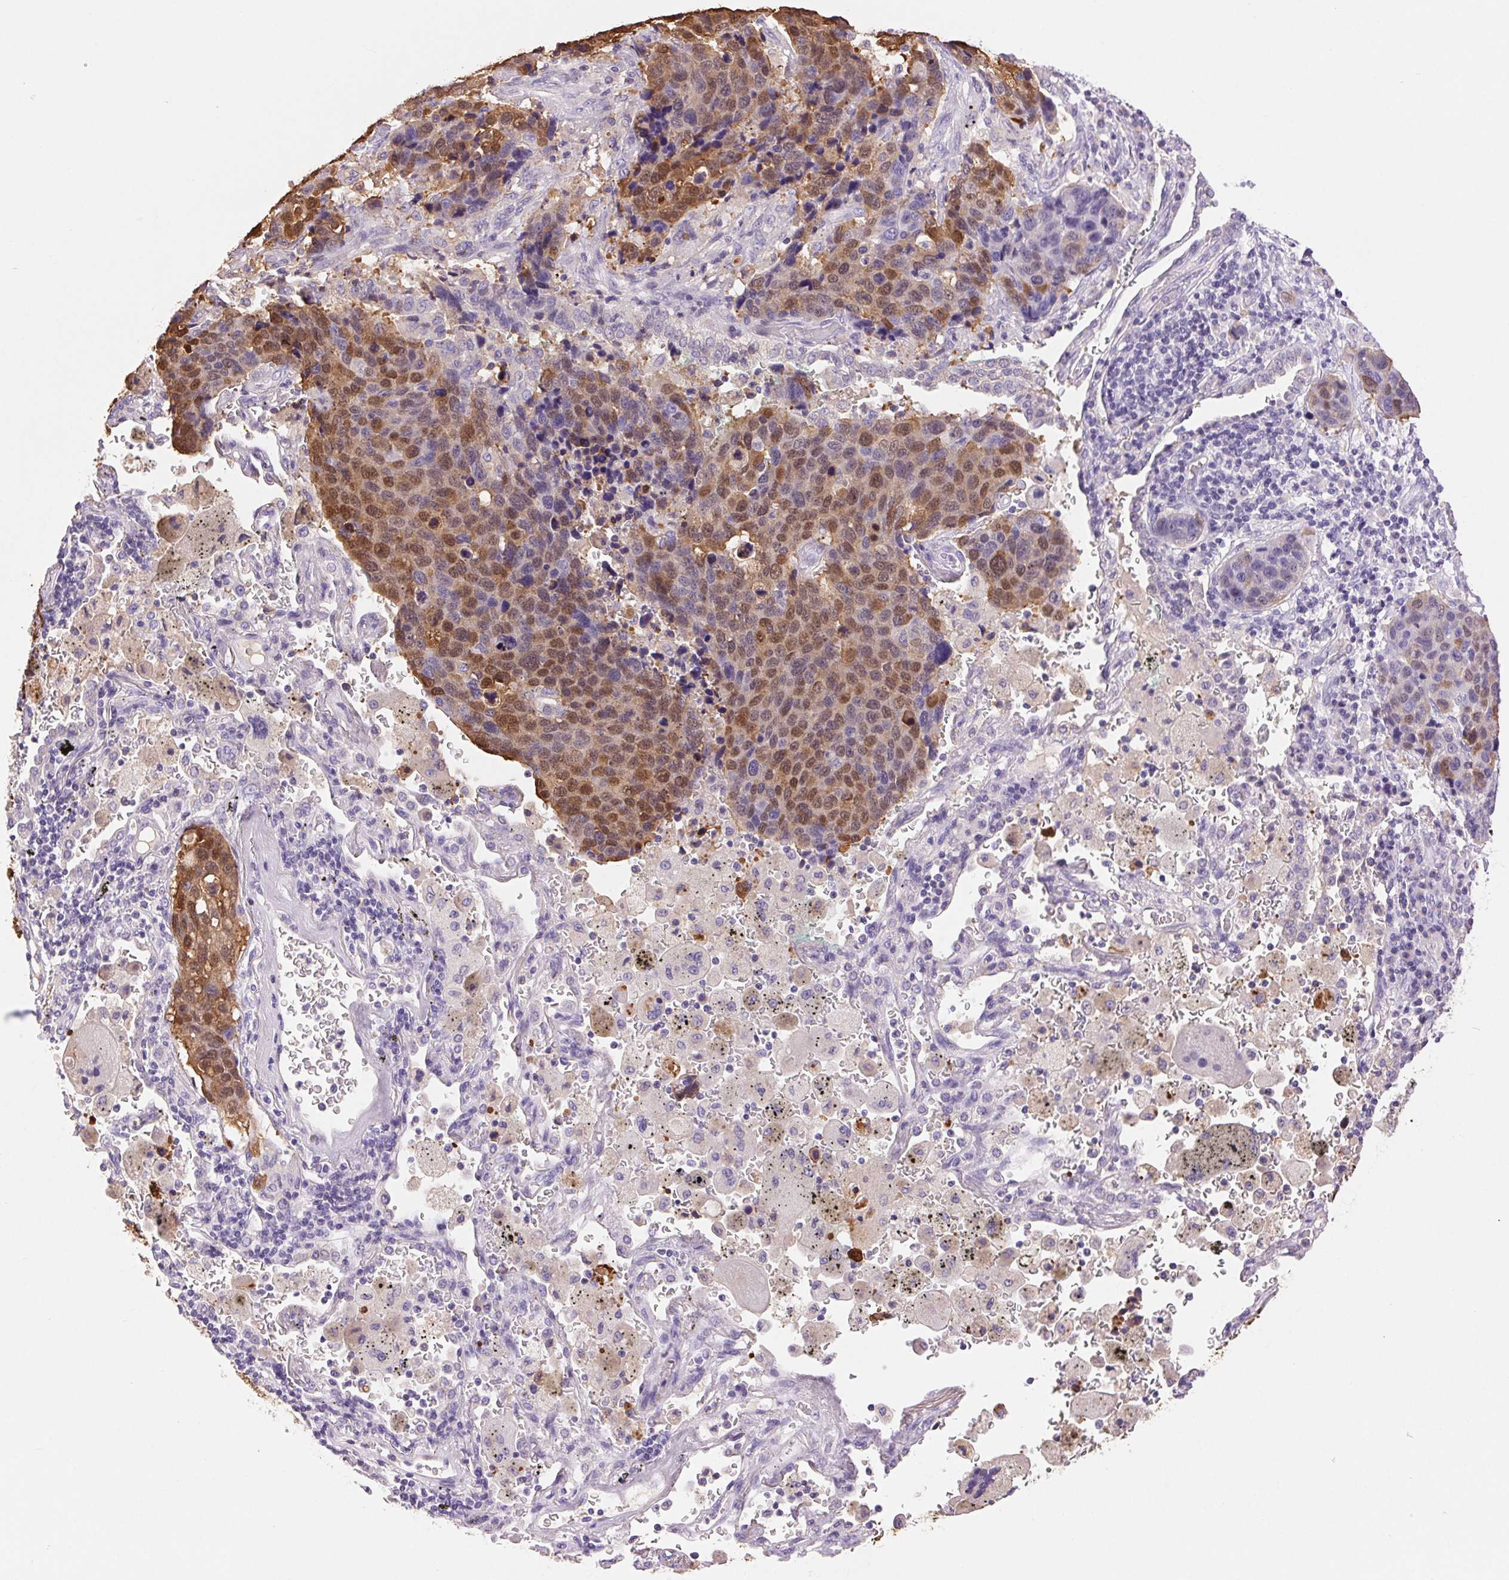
{"staining": {"intensity": "moderate", "quantity": "25%-75%", "location": "cytoplasmic/membranous,nuclear"}, "tissue": "lung cancer", "cell_type": "Tumor cells", "image_type": "cancer", "snomed": [{"axis": "morphology", "description": "Squamous cell carcinoma, NOS"}, {"axis": "topography", "description": "Lymph node"}, {"axis": "topography", "description": "Lung"}], "caption": "A high-resolution image shows immunohistochemistry staining of squamous cell carcinoma (lung), which exhibits moderate cytoplasmic/membranous and nuclear positivity in about 25%-75% of tumor cells.", "gene": "SERPINB3", "patient": {"sex": "male", "age": 61}}